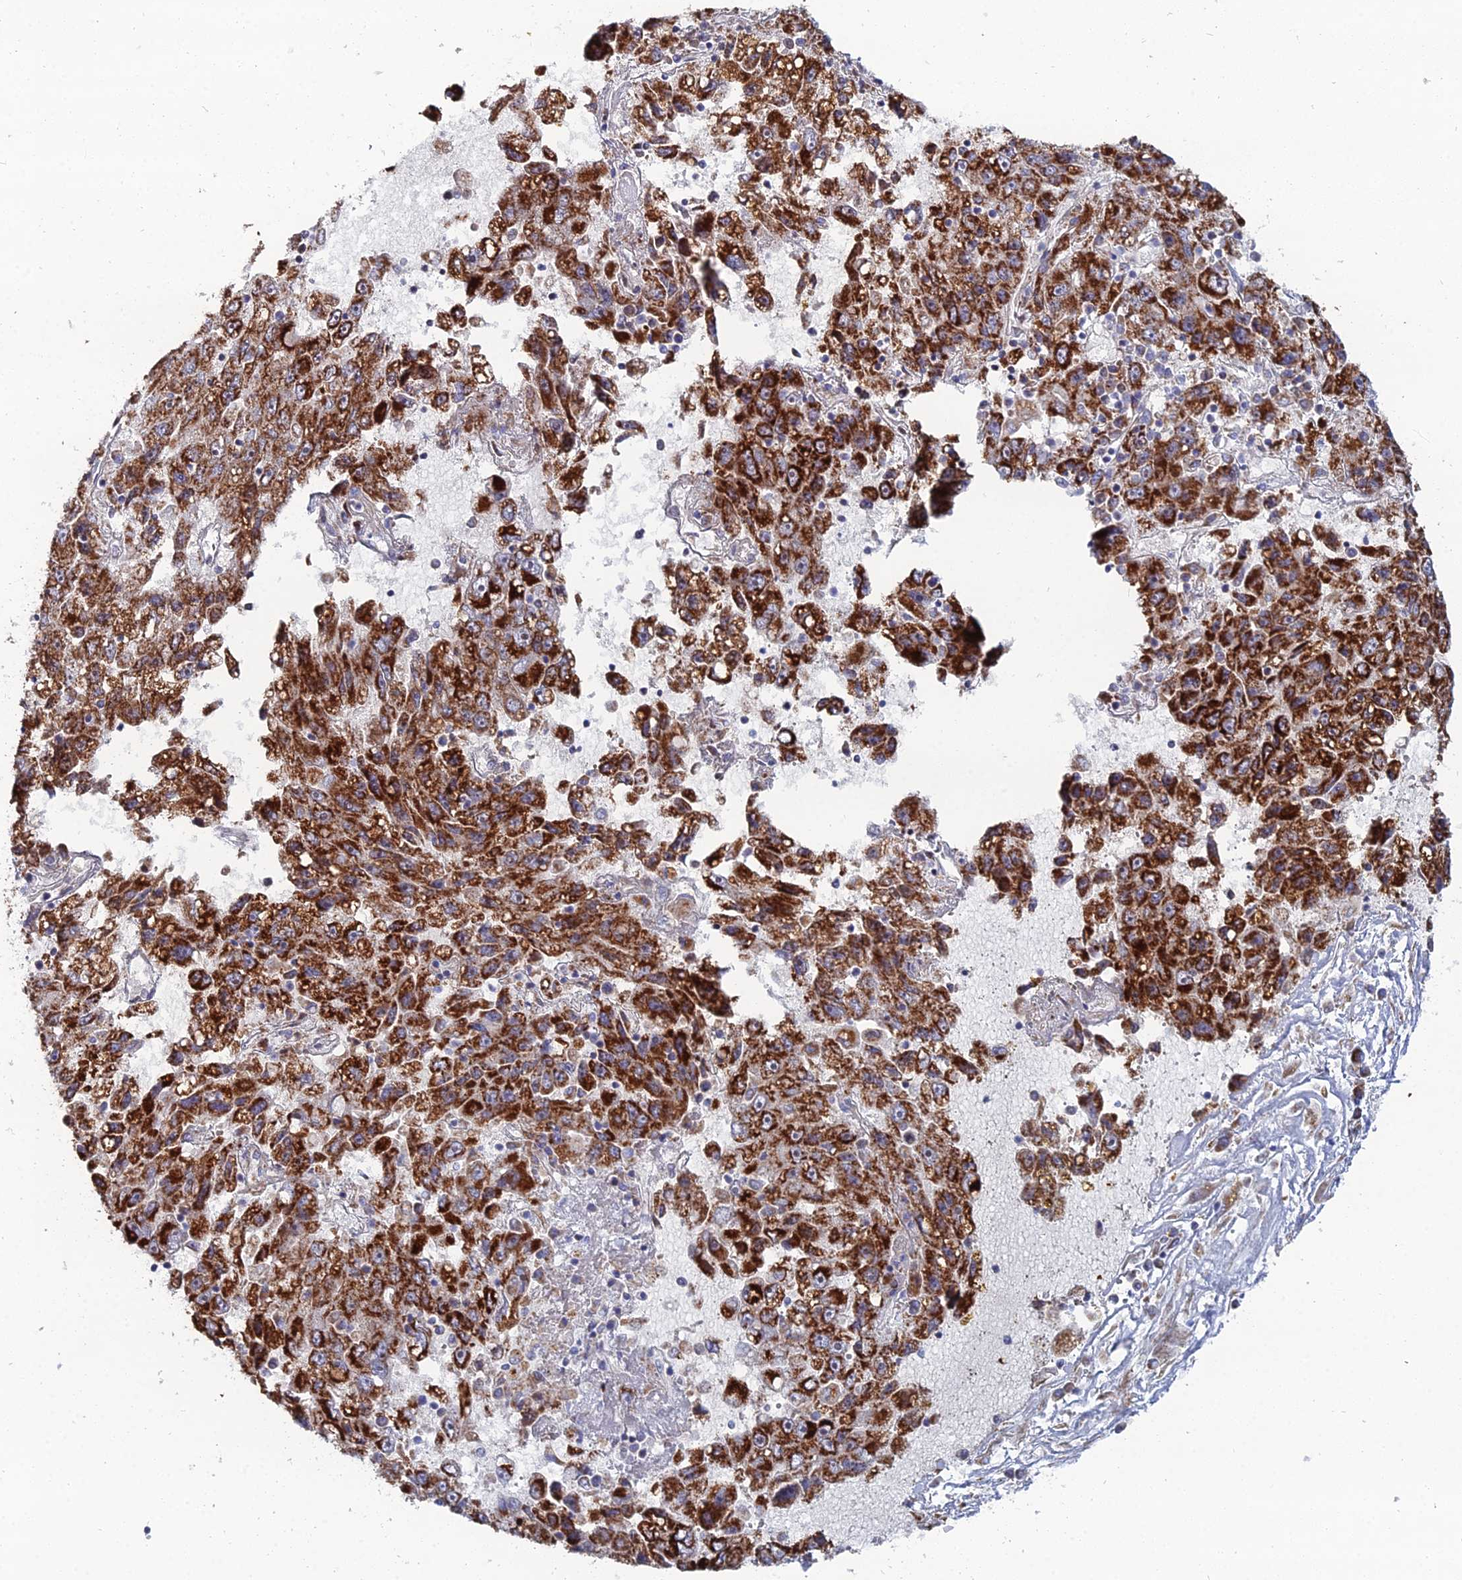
{"staining": {"intensity": "strong", "quantity": ">75%", "location": "cytoplasmic/membranous"}, "tissue": "liver cancer", "cell_type": "Tumor cells", "image_type": "cancer", "snomed": [{"axis": "morphology", "description": "Carcinoma, Hepatocellular, NOS"}, {"axis": "topography", "description": "Liver"}], "caption": "Liver cancer tissue exhibits strong cytoplasmic/membranous positivity in approximately >75% of tumor cells, visualized by immunohistochemistry. The protein of interest is shown in brown color, while the nuclei are stained blue.", "gene": "MPC1", "patient": {"sex": "male", "age": 49}}